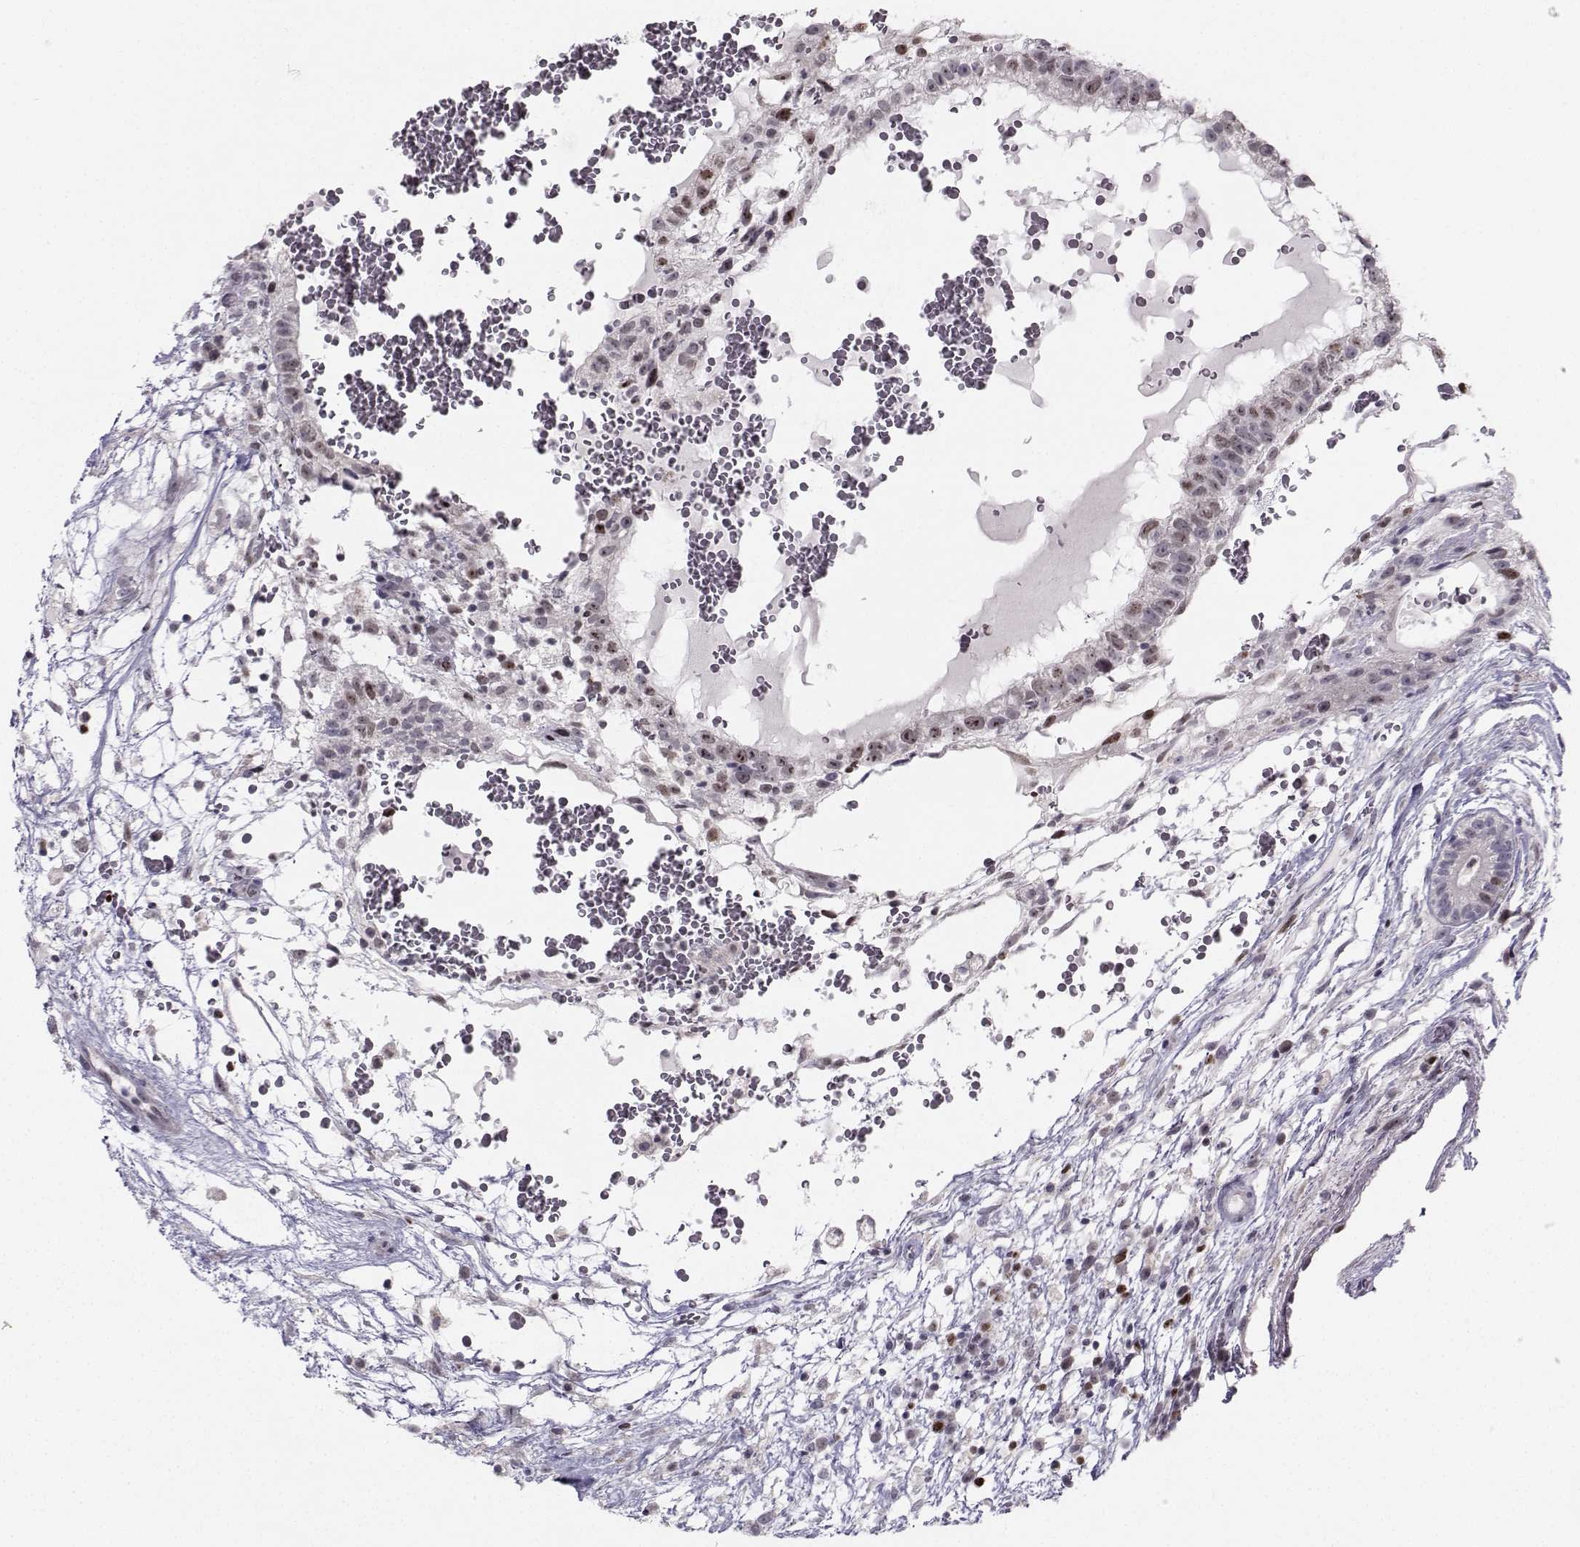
{"staining": {"intensity": "moderate", "quantity": "25%-75%", "location": "nuclear"}, "tissue": "testis cancer", "cell_type": "Tumor cells", "image_type": "cancer", "snomed": [{"axis": "morphology", "description": "Normal tissue, NOS"}, {"axis": "morphology", "description": "Carcinoma, Embryonal, NOS"}, {"axis": "topography", "description": "Testis"}], "caption": "An image of testis cancer (embryonal carcinoma) stained for a protein shows moderate nuclear brown staining in tumor cells. Immunohistochemistry stains the protein of interest in brown and the nuclei are stained blue.", "gene": "LRP8", "patient": {"sex": "male", "age": 32}}